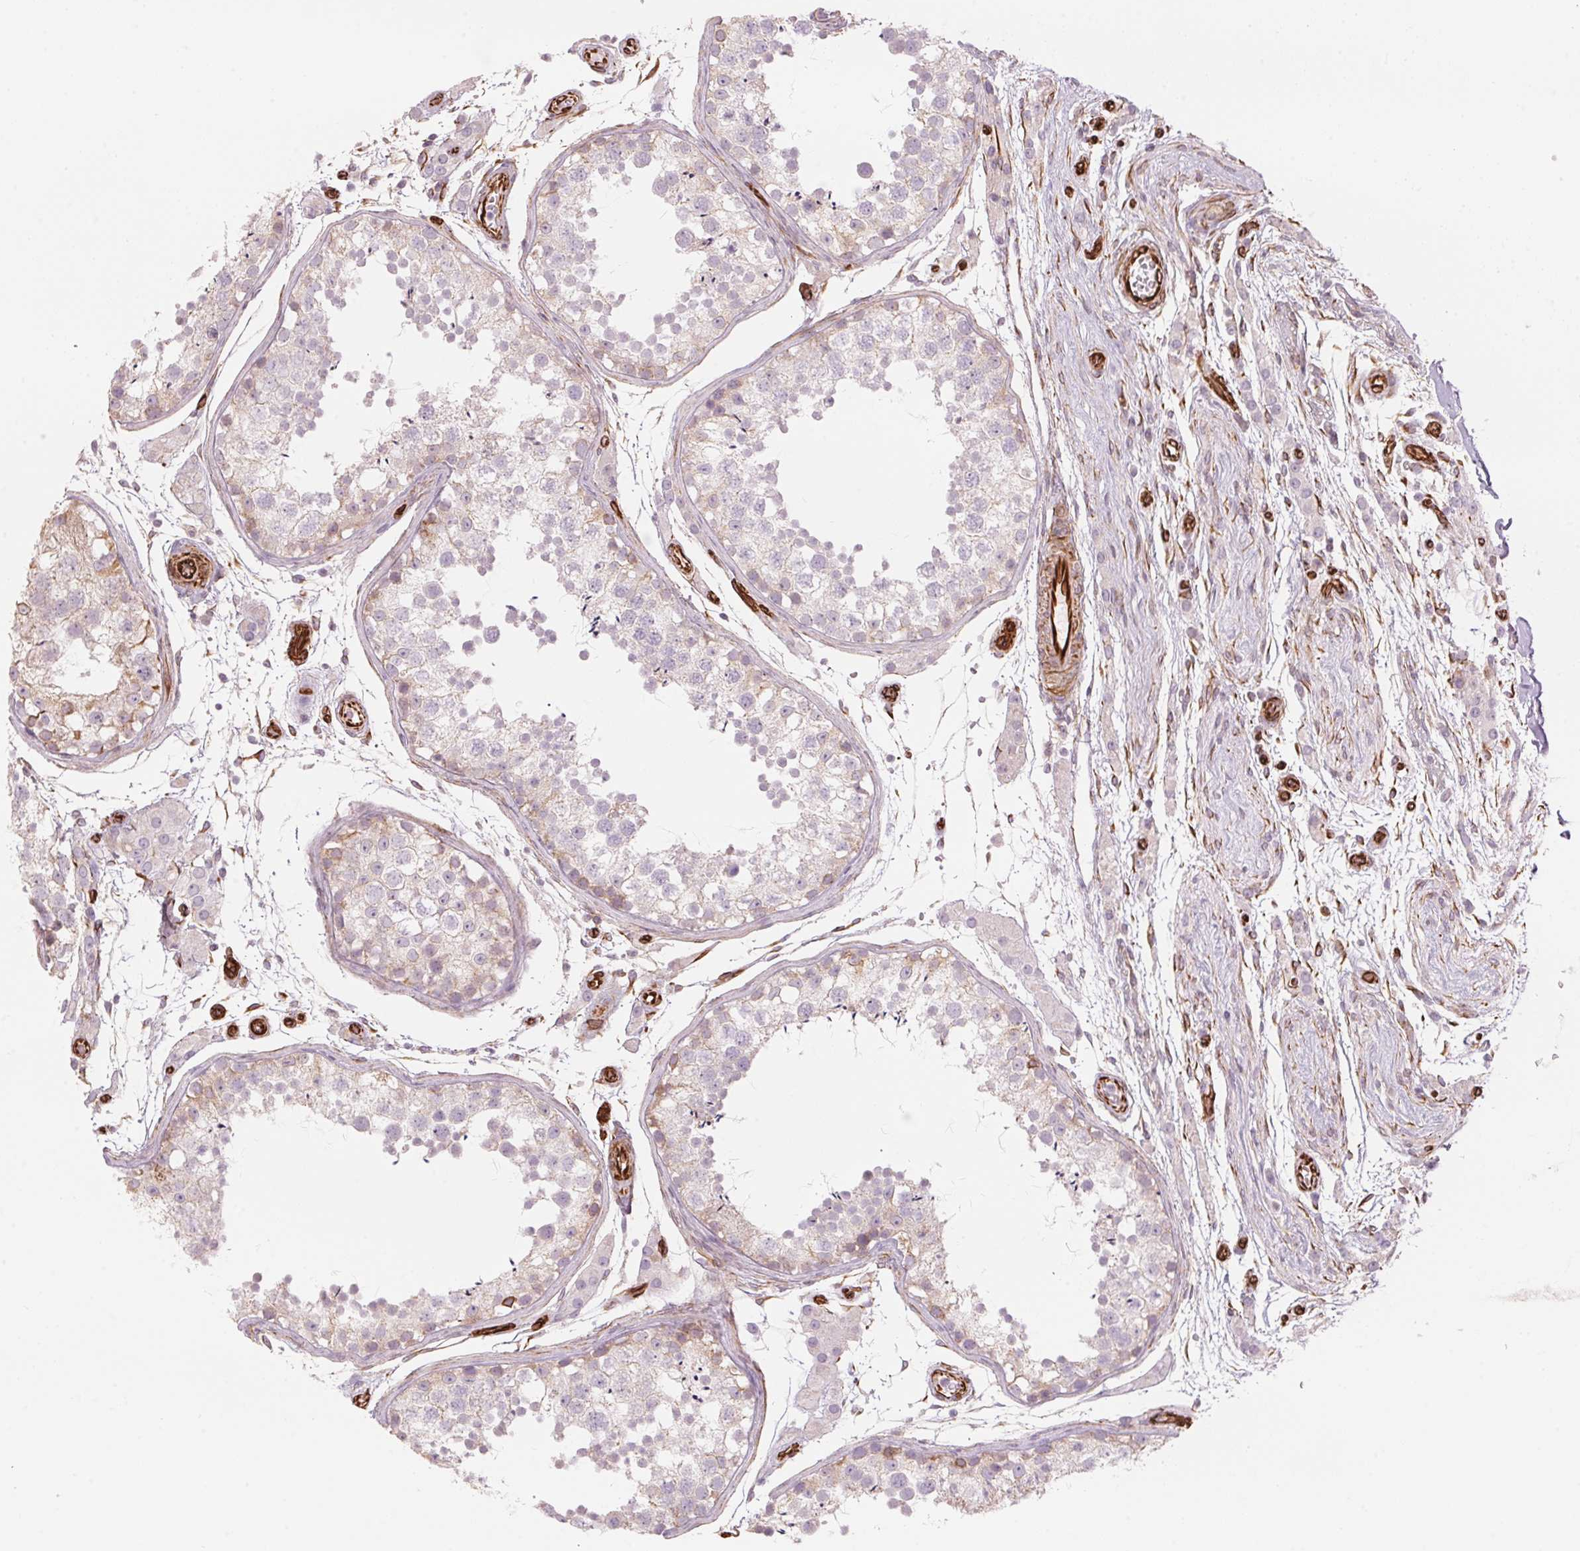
{"staining": {"intensity": "weak", "quantity": "<25%", "location": "cytoplasmic/membranous"}, "tissue": "testis", "cell_type": "Cells in seminiferous ducts", "image_type": "normal", "snomed": [{"axis": "morphology", "description": "Normal tissue, NOS"}, {"axis": "morphology", "description": "Seminoma, NOS"}, {"axis": "topography", "description": "Testis"}], "caption": "This is a photomicrograph of immunohistochemistry staining of unremarkable testis, which shows no expression in cells in seminiferous ducts. The staining is performed using DAB brown chromogen with nuclei counter-stained in using hematoxylin.", "gene": "CLPS", "patient": {"sex": "male", "age": 29}}